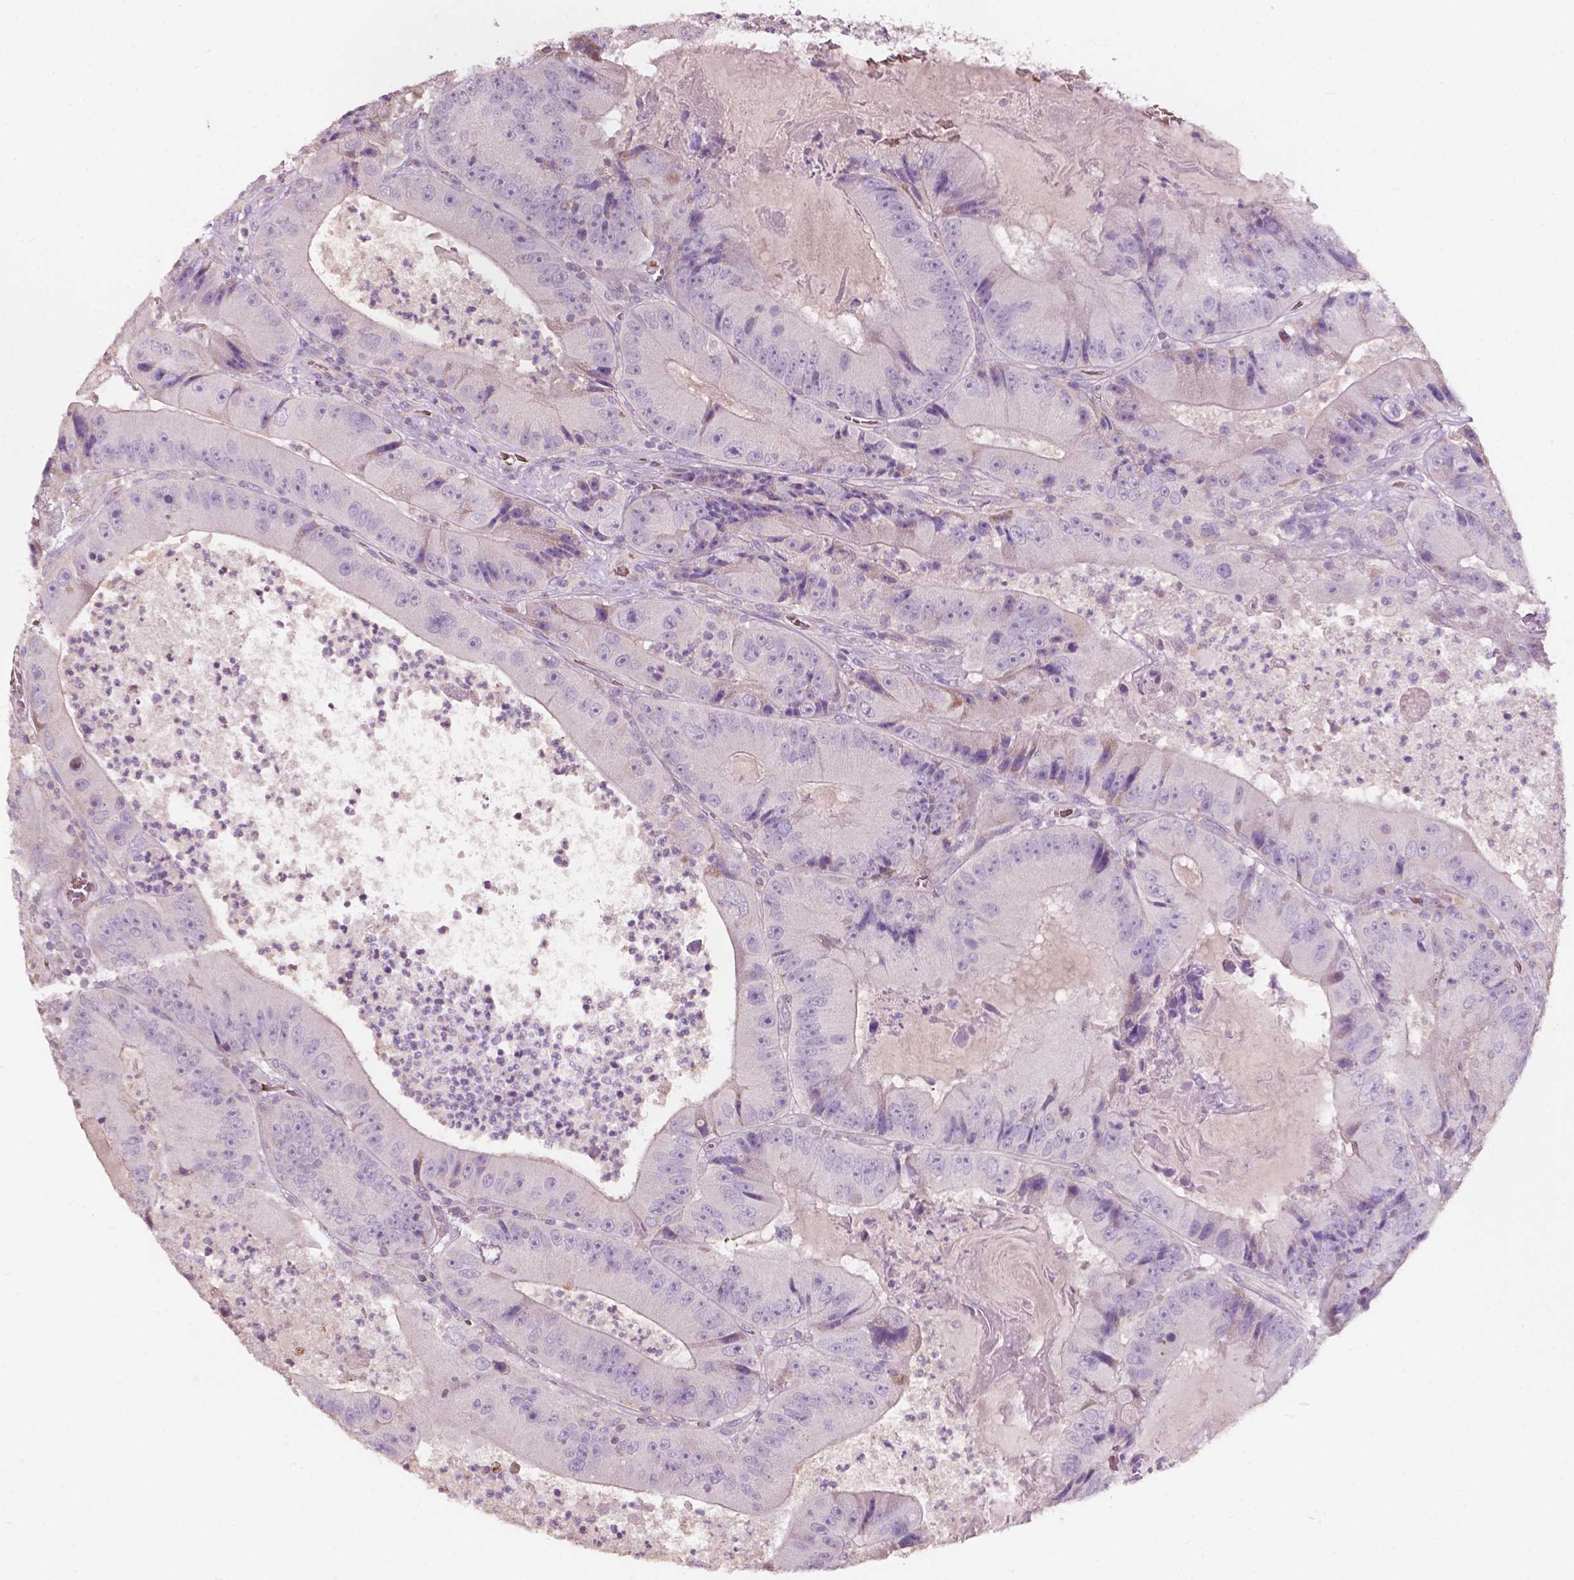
{"staining": {"intensity": "negative", "quantity": "none", "location": "none"}, "tissue": "colorectal cancer", "cell_type": "Tumor cells", "image_type": "cancer", "snomed": [{"axis": "morphology", "description": "Adenocarcinoma, NOS"}, {"axis": "topography", "description": "Colon"}], "caption": "Immunohistochemistry of human colorectal cancer (adenocarcinoma) exhibits no positivity in tumor cells.", "gene": "NDUFS1", "patient": {"sex": "female", "age": 86}}